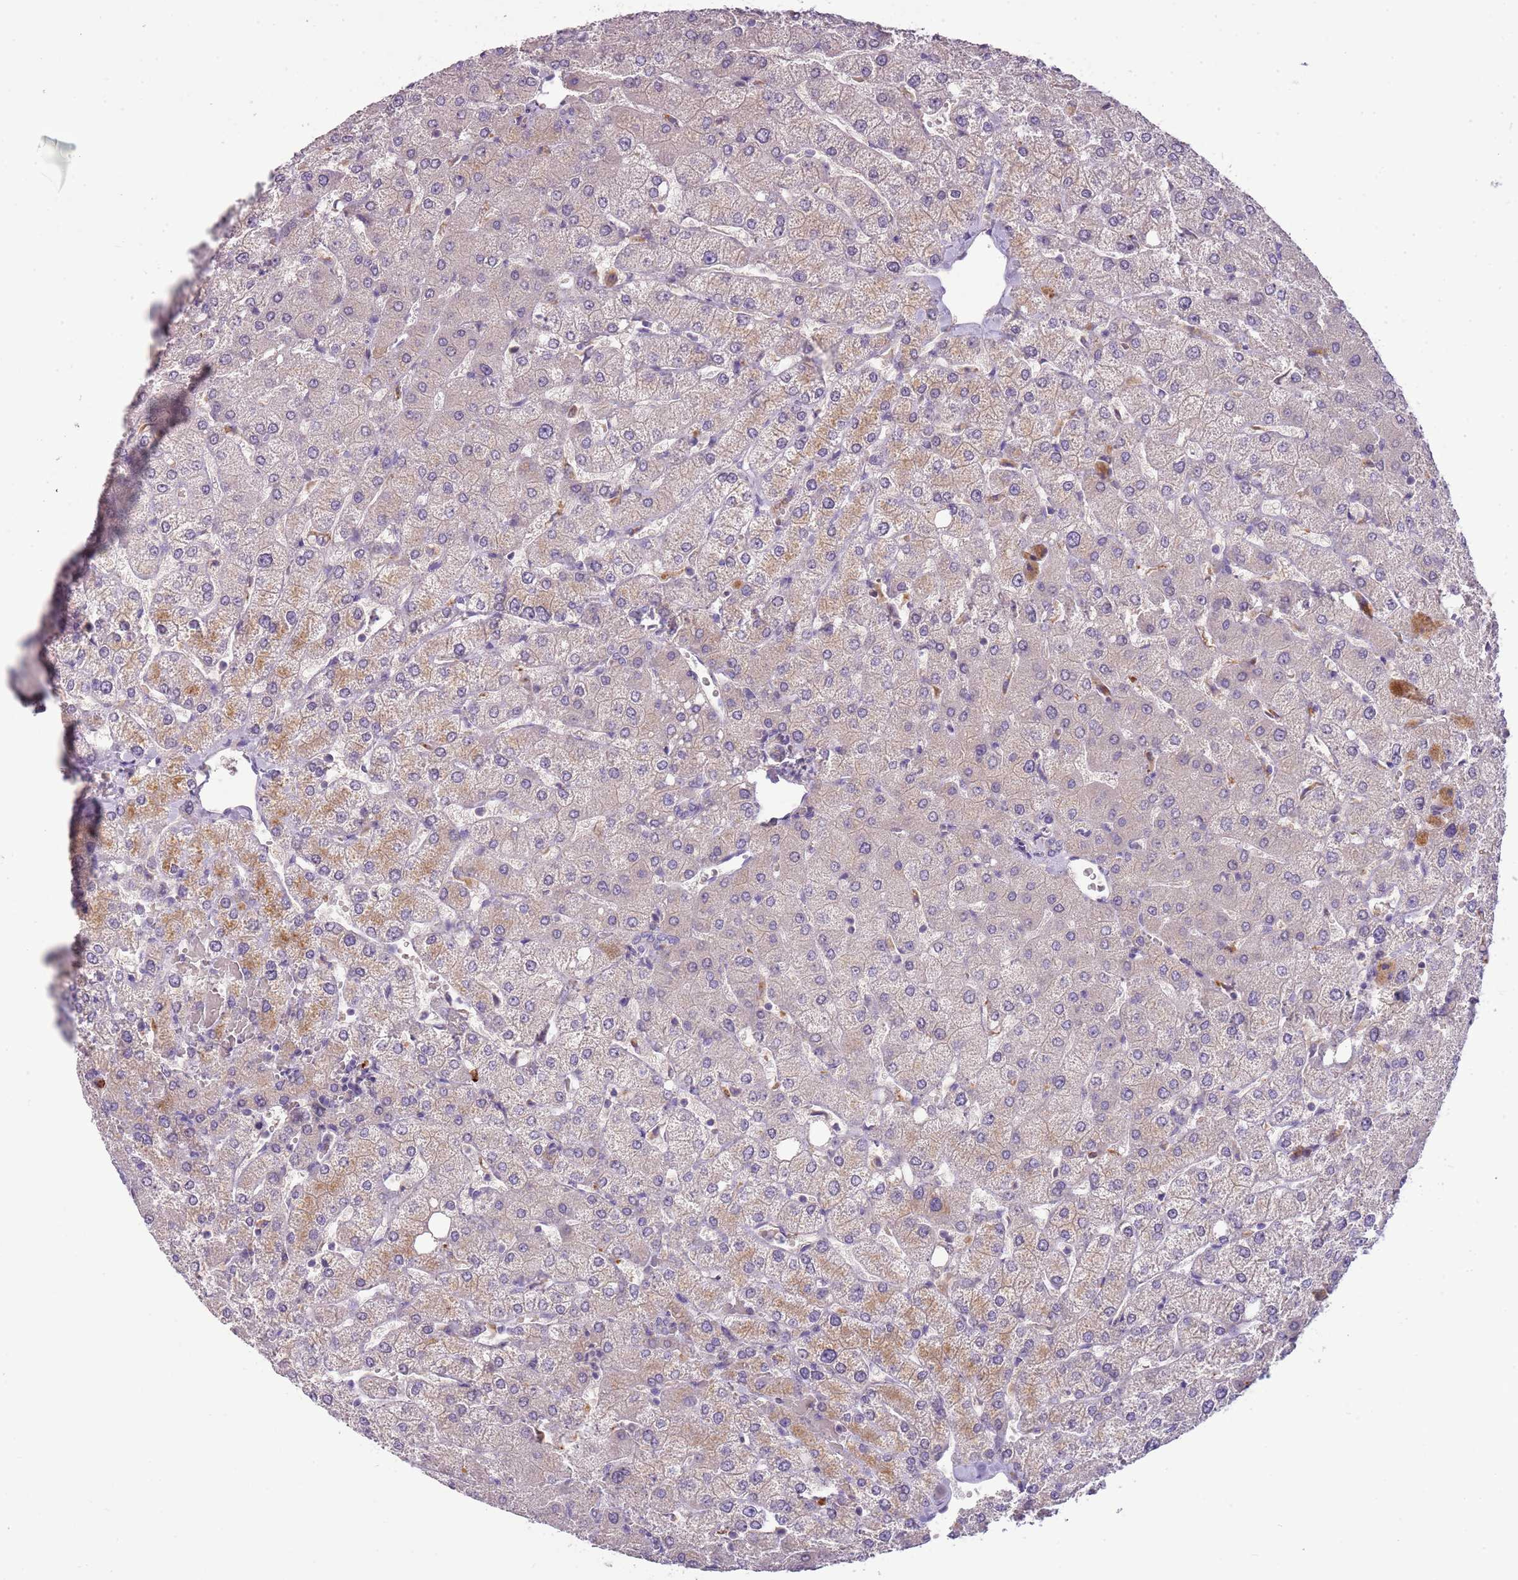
{"staining": {"intensity": "negative", "quantity": "none", "location": "none"}, "tissue": "liver", "cell_type": "Cholangiocytes", "image_type": "normal", "snomed": [{"axis": "morphology", "description": "Normal tissue, NOS"}, {"axis": "topography", "description": "Liver"}], "caption": "This photomicrograph is of unremarkable liver stained with immunohistochemistry (IHC) to label a protein in brown with the nuclei are counter-stained blue. There is no expression in cholangiocytes. (Immunohistochemistry (ihc), brightfield microscopy, high magnification).", "gene": "SCAMP5", "patient": {"sex": "female", "age": 54}}